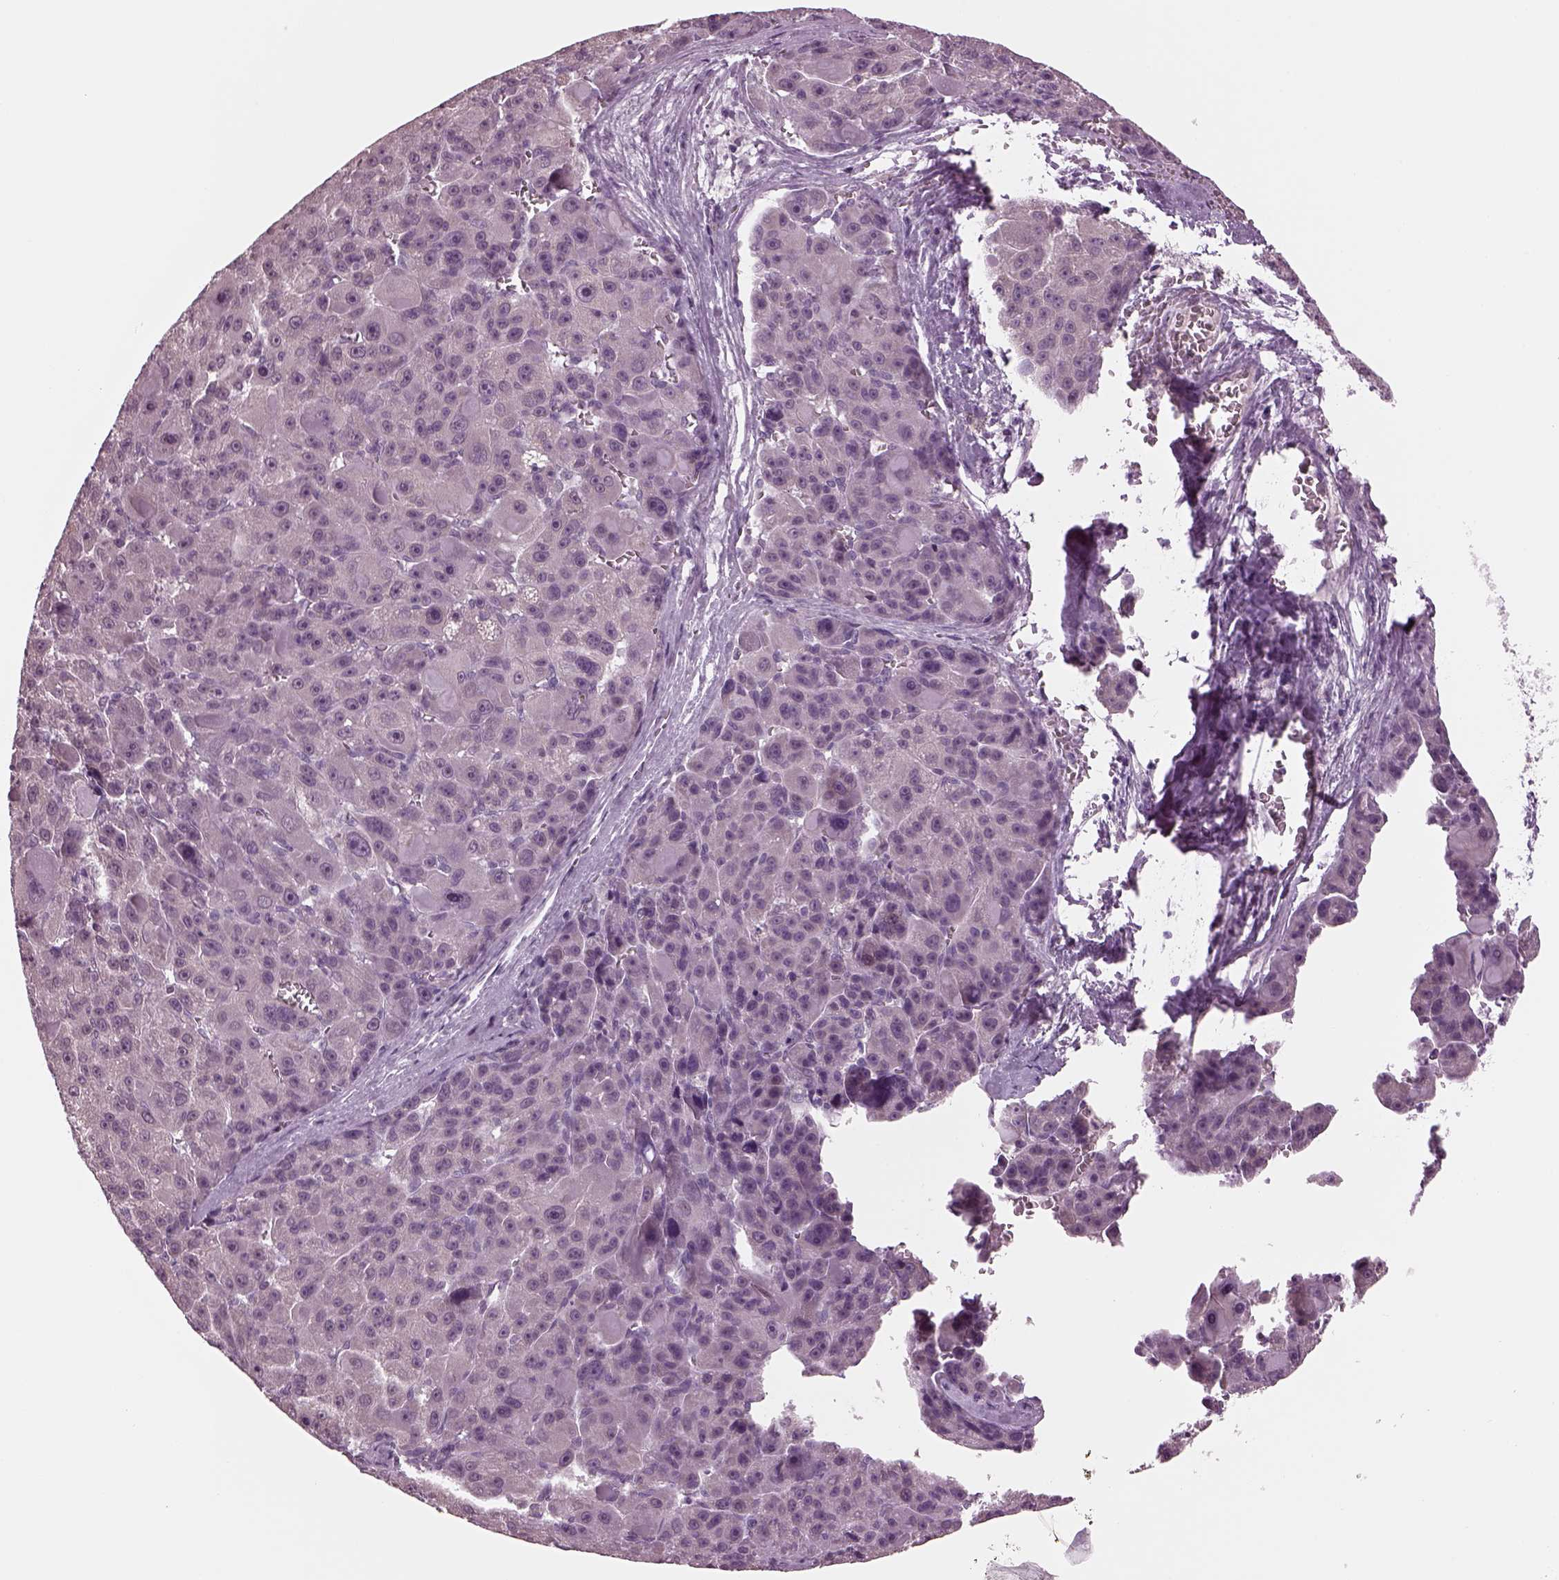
{"staining": {"intensity": "negative", "quantity": "none", "location": "none"}, "tissue": "liver cancer", "cell_type": "Tumor cells", "image_type": "cancer", "snomed": [{"axis": "morphology", "description": "Carcinoma, Hepatocellular, NOS"}, {"axis": "topography", "description": "Liver"}], "caption": "Immunohistochemistry of liver cancer (hepatocellular carcinoma) shows no positivity in tumor cells. (IHC, brightfield microscopy, high magnification).", "gene": "CLCN4", "patient": {"sex": "male", "age": 76}}